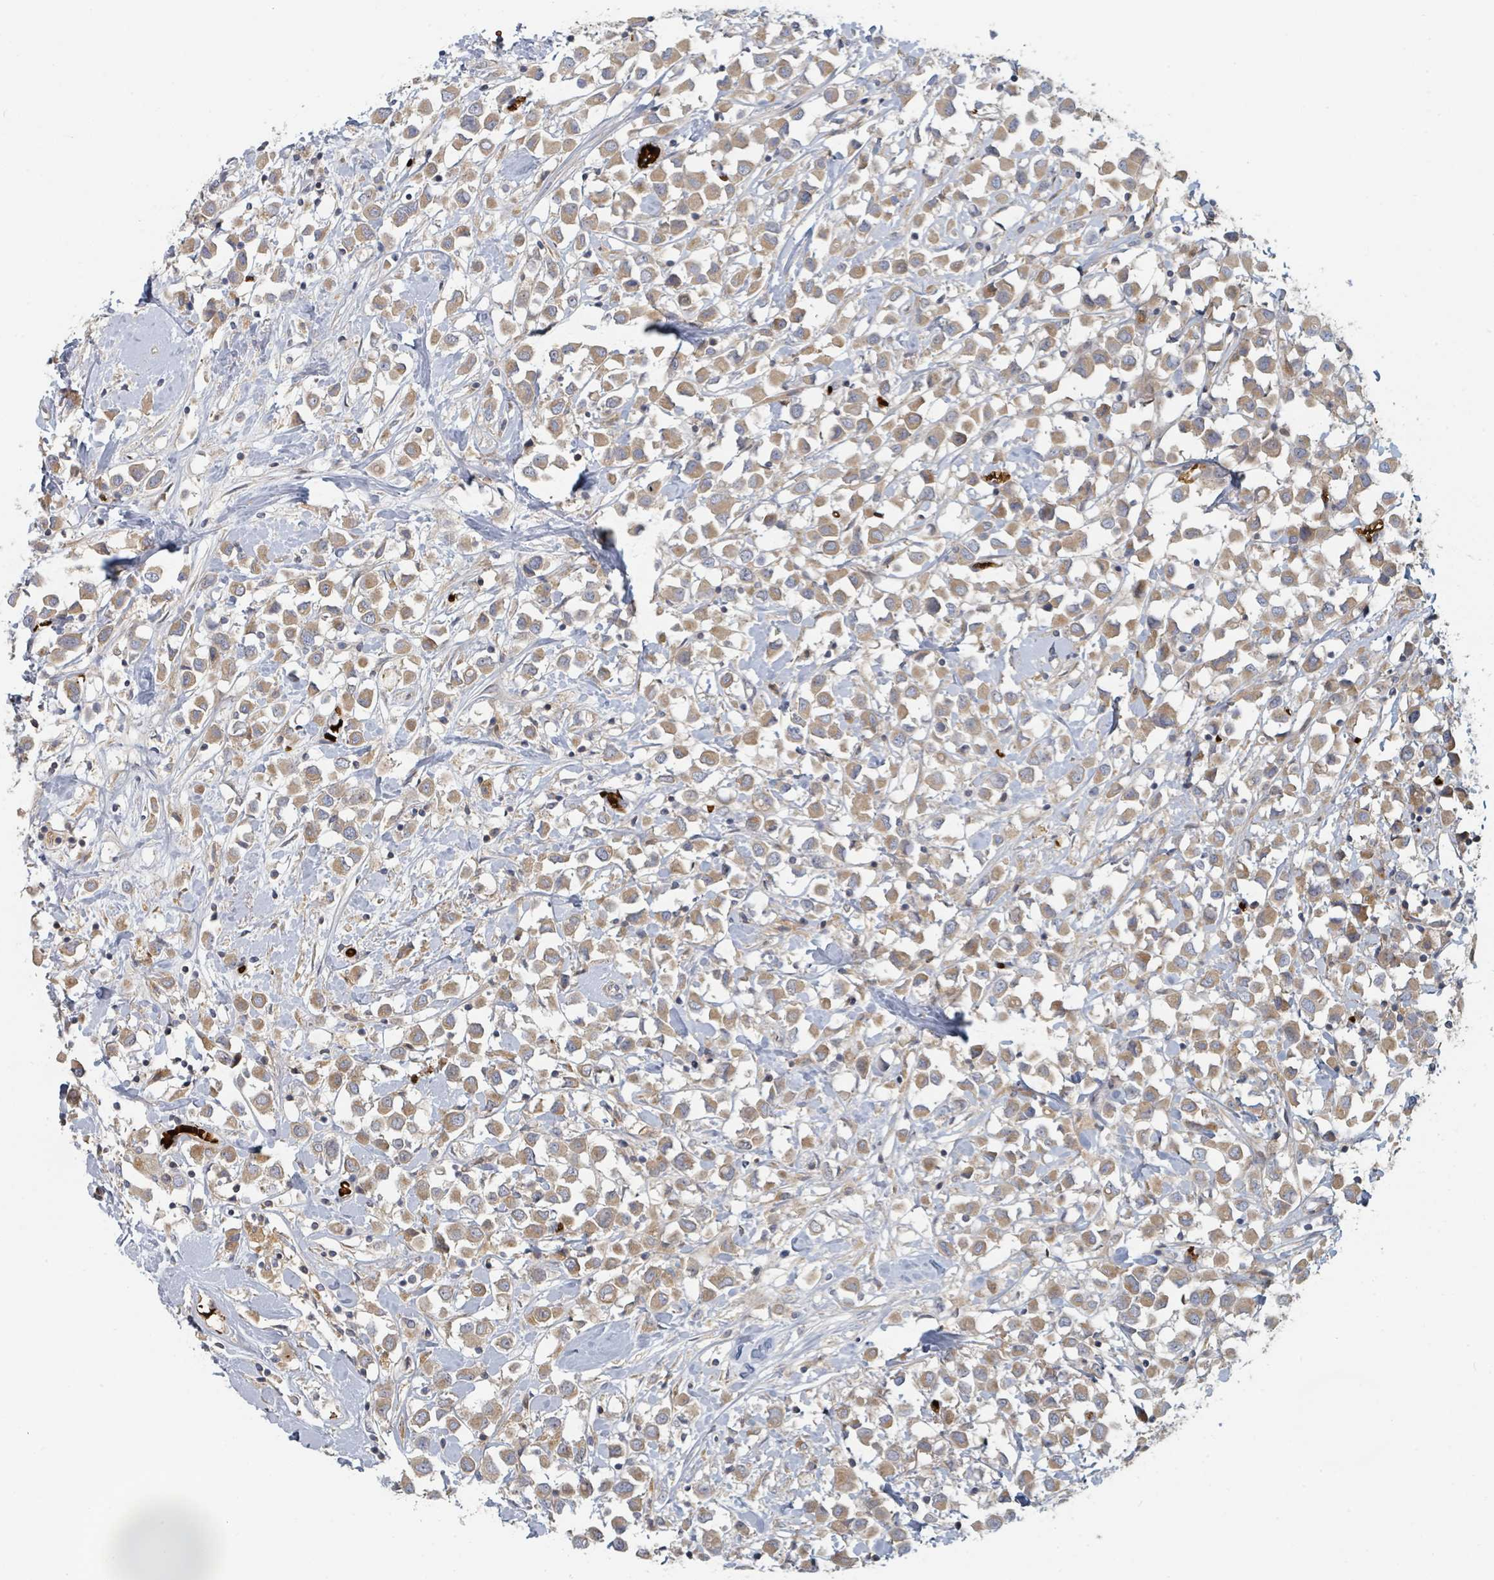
{"staining": {"intensity": "weak", "quantity": ">75%", "location": "cytoplasmic/membranous"}, "tissue": "breast cancer", "cell_type": "Tumor cells", "image_type": "cancer", "snomed": [{"axis": "morphology", "description": "Duct carcinoma"}, {"axis": "topography", "description": "Breast"}], "caption": "Brown immunohistochemical staining in human breast cancer demonstrates weak cytoplasmic/membranous positivity in about >75% of tumor cells.", "gene": "TRPC4AP", "patient": {"sex": "female", "age": 61}}